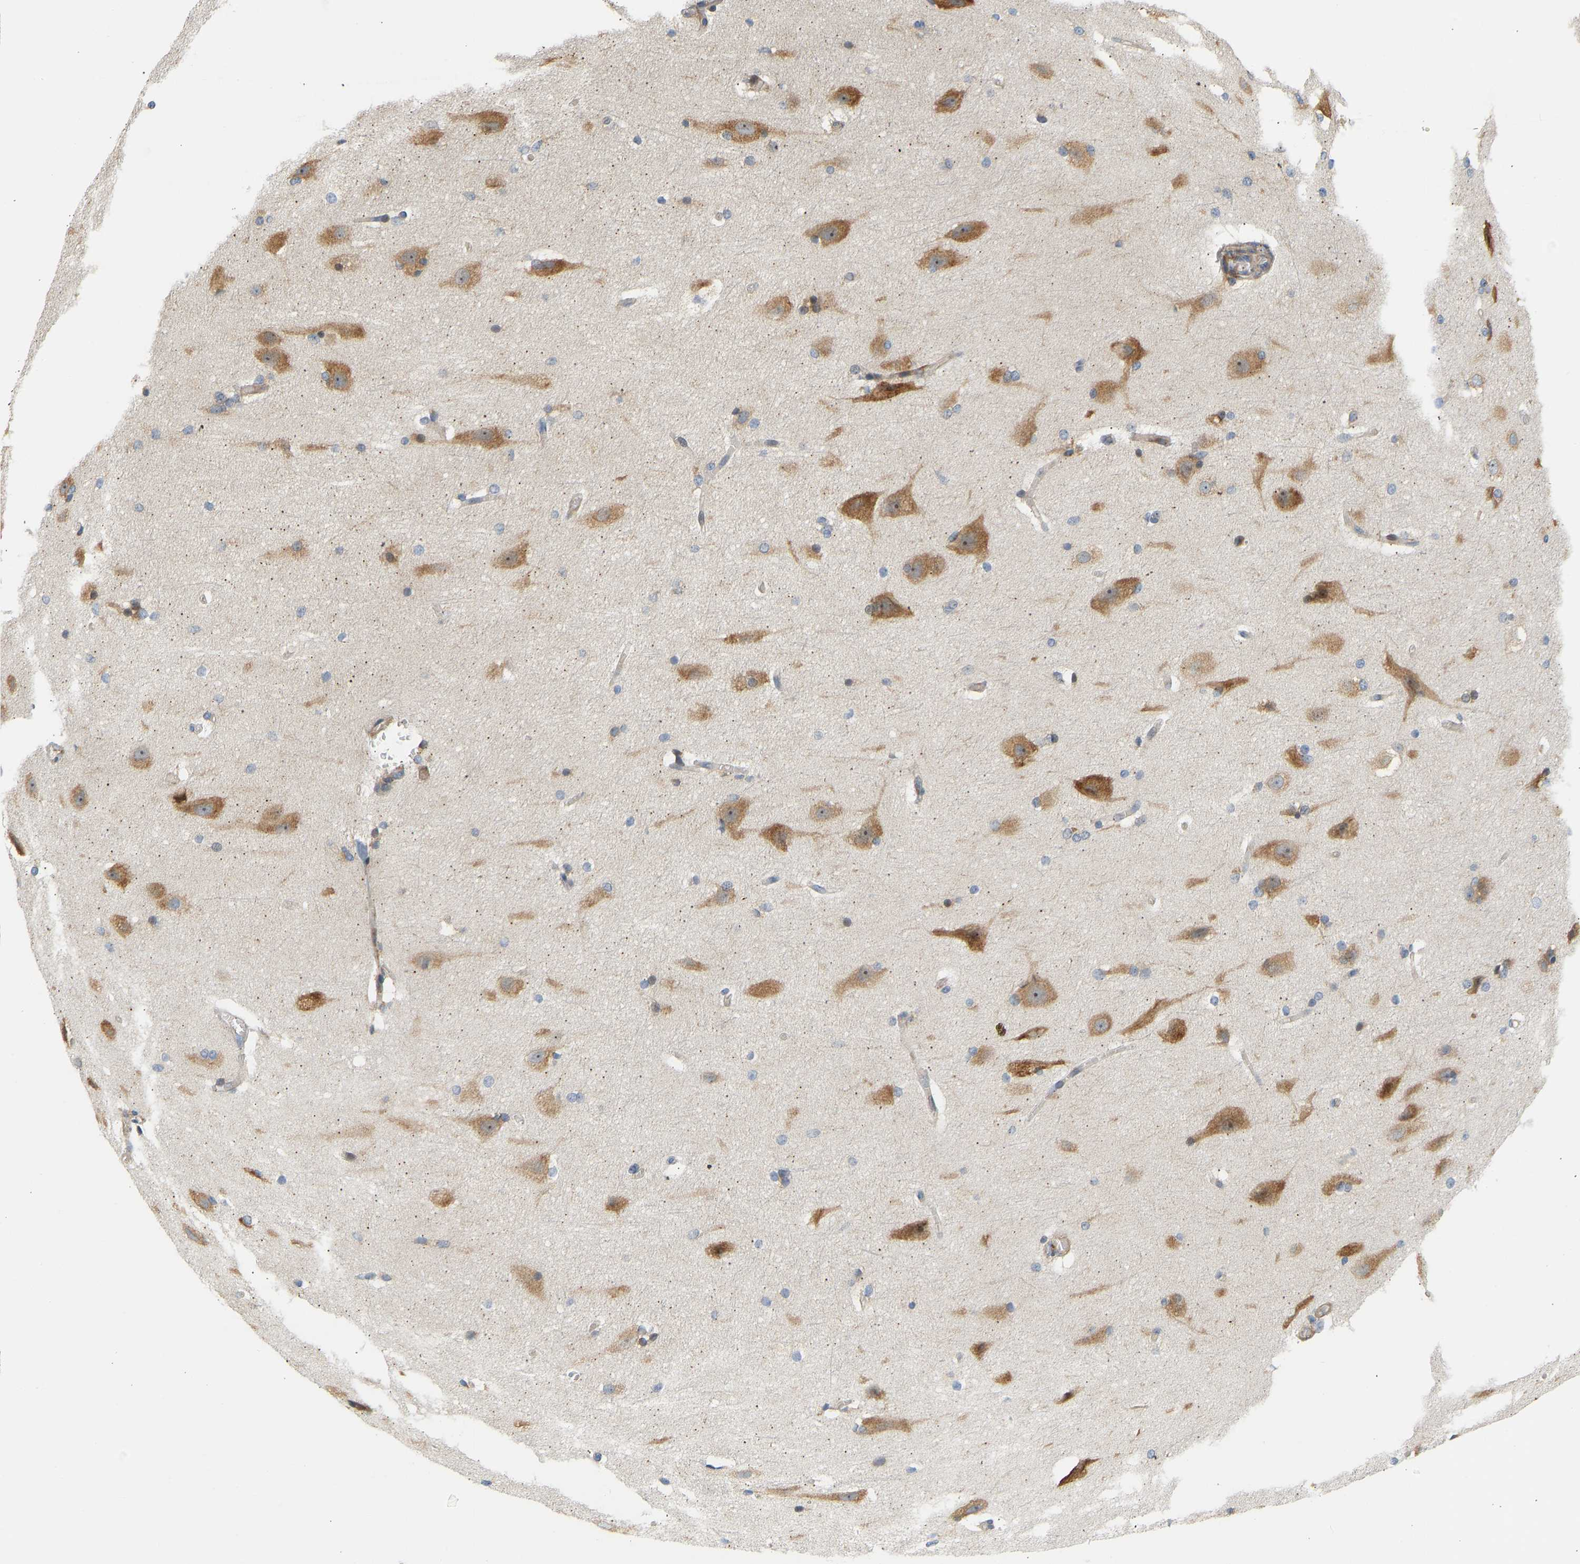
{"staining": {"intensity": "weak", "quantity": ">75%", "location": "cytoplasmic/membranous"}, "tissue": "cerebral cortex", "cell_type": "Endothelial cells", "image_type": "normal", "snomed": [{"axis": "morphology", "description": "Normal tissue, NOS"}, {"axis": "topography", "description": "Cerebral cortex"}, {"axis": "topography", "description": "Hippocampus"}], "caption": "The image exhibits immunohistochemical staining of benign cerebral cortex. There is weak cytoplasmic/membranous expression is seen in approximately >75% of endothelial cells.", "gene": "RPS14", "patient": {"sex": "female", "age": 19}}